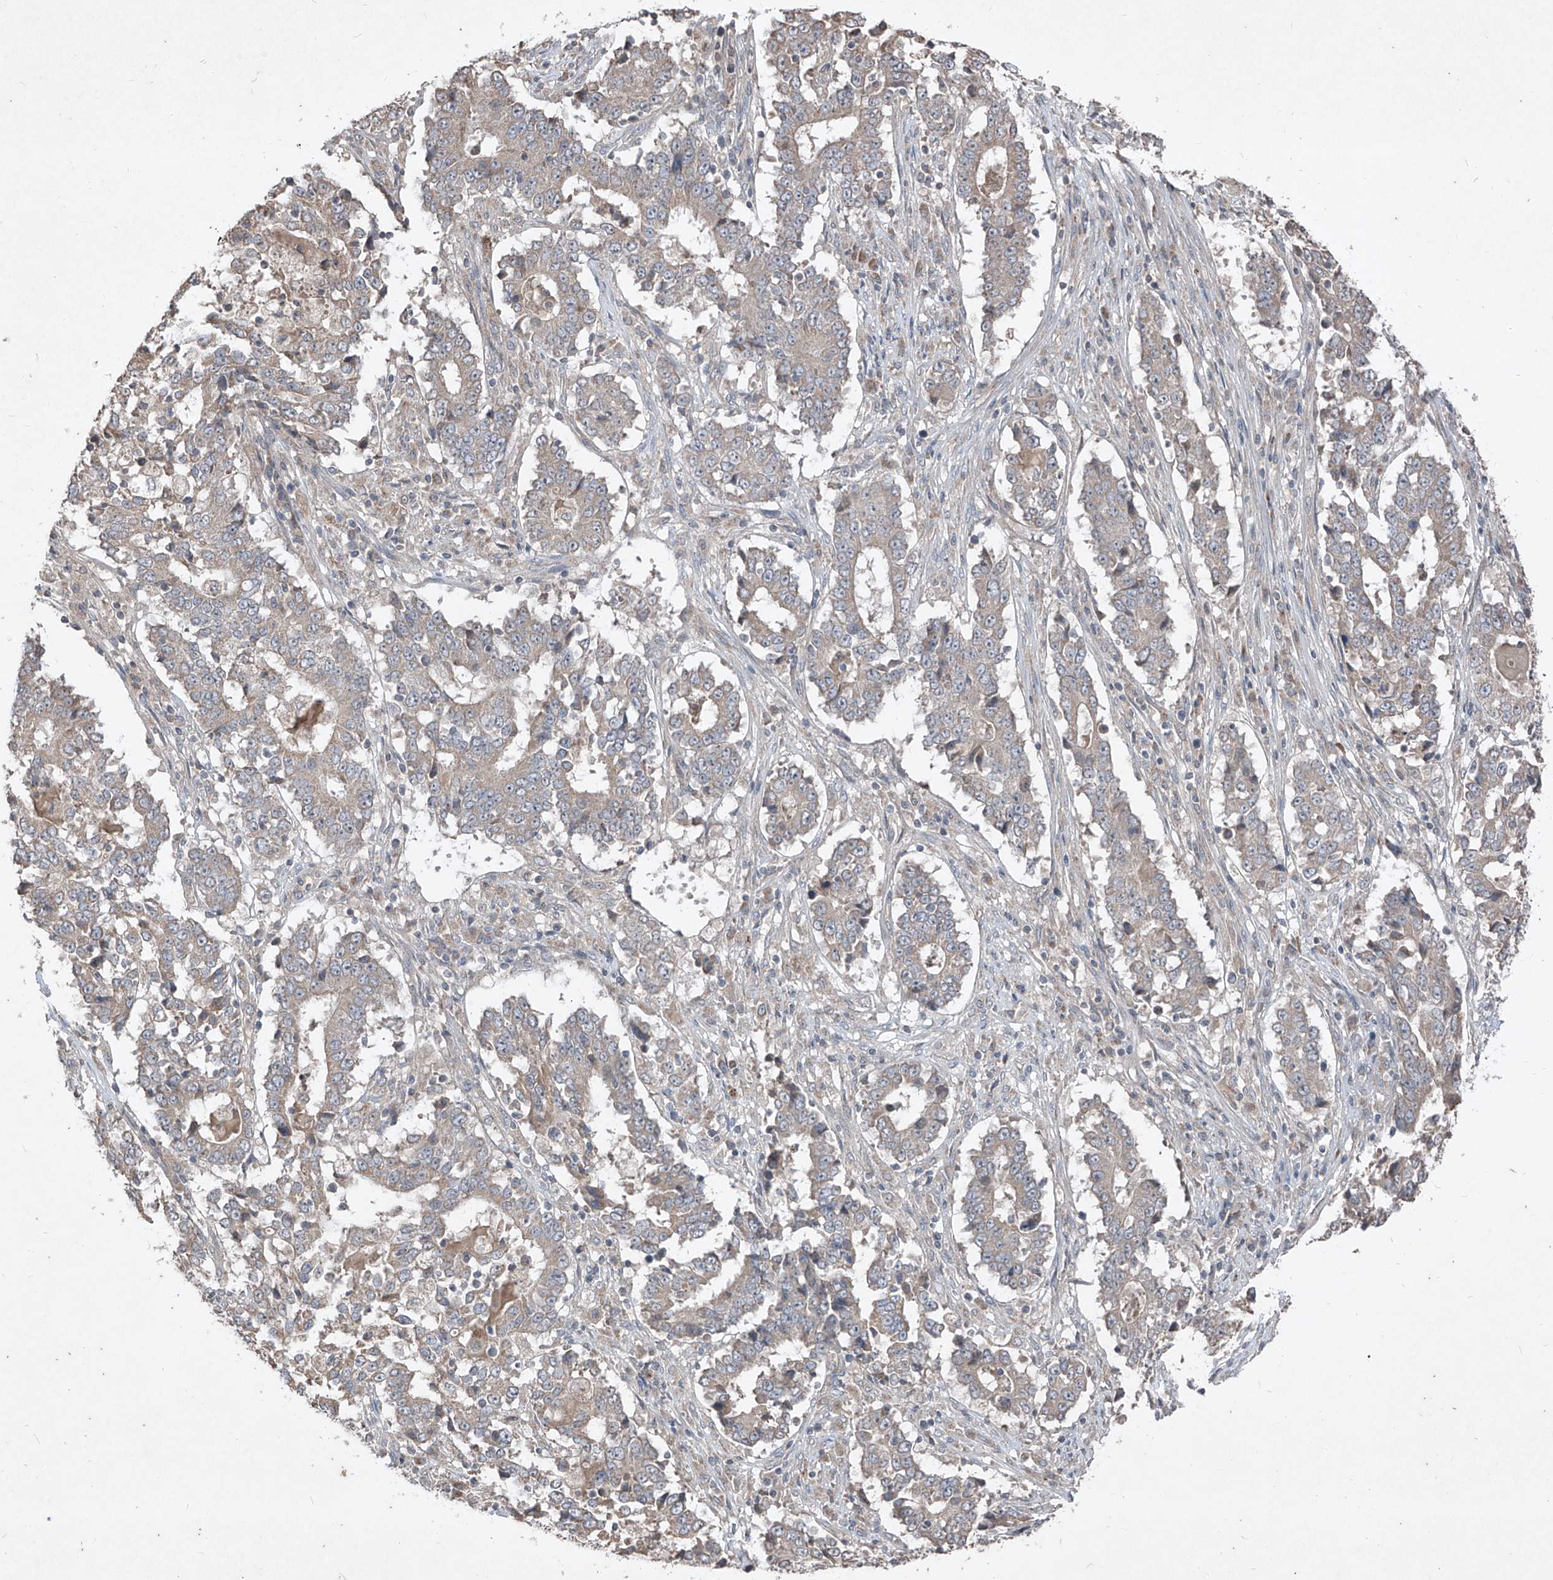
{"staining": {"intensity": "weak", "quantity": "25%-75%", "location": "cytoplasmic/membranous"}, "tissue": "stomach cancer", "cell_type": "Tumor cells", "image_type": "cancer", "snomed": [{"axis": "morphology", "description": "Adenocarcinoma, NOS"}, {"axis": "topography", "description": "Stomach"}], "caption": "High-magnification brightfield microscopy of stomach cancer stained with DAB (brown) and counterstained with hematoxylin (blue). tumor cells exhibit weak cytoplasmic/membranous expression is appreciated in about25%-75% of cells. (DAB IHC, brown staining for protein, blue staining for nuclei).", "gene": "ABCD3", "patient": {"sex": "male", "age": 59}}